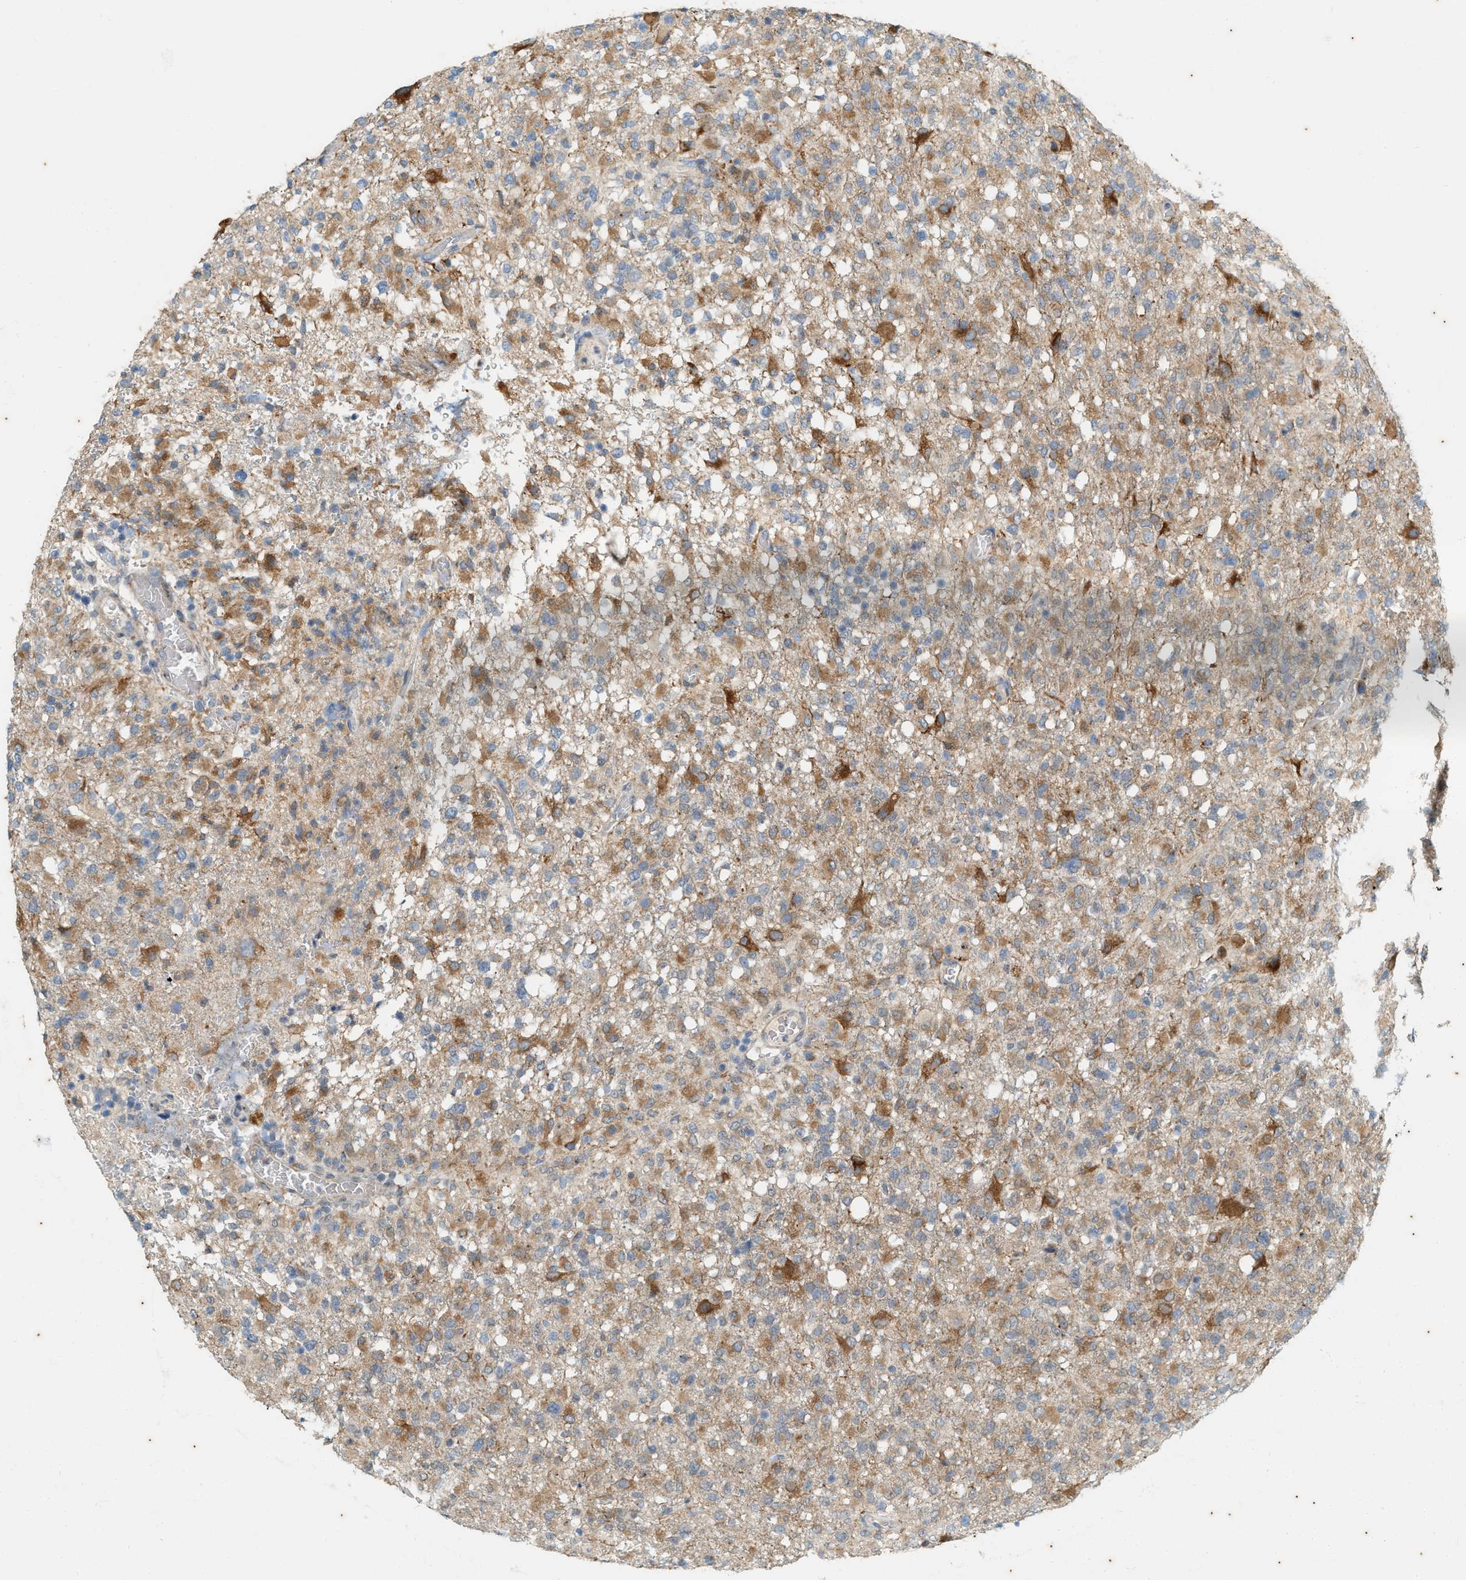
{"staining": {"intensity": "moderate", "quantity": "25%-75%", "location": "cytoplasmic/membranous"}, "tissue": "glioma", "cell_type": "Tumor cells", "image_type": "cancer", "snomed": [{"axis": "morphology", "description": "Glioma, malignant, High grade"}, {"axis": "topography", "description": "Brain"}], "caption": "Immunohistochemistry of high-grade glioma (malignant) shows medium levels of moderate cytoplasmic/membranous positivity in about 25%-75% of tumor cells.", "gene": "CHPF2", "patient": {"sex": "female", "age": 57}}